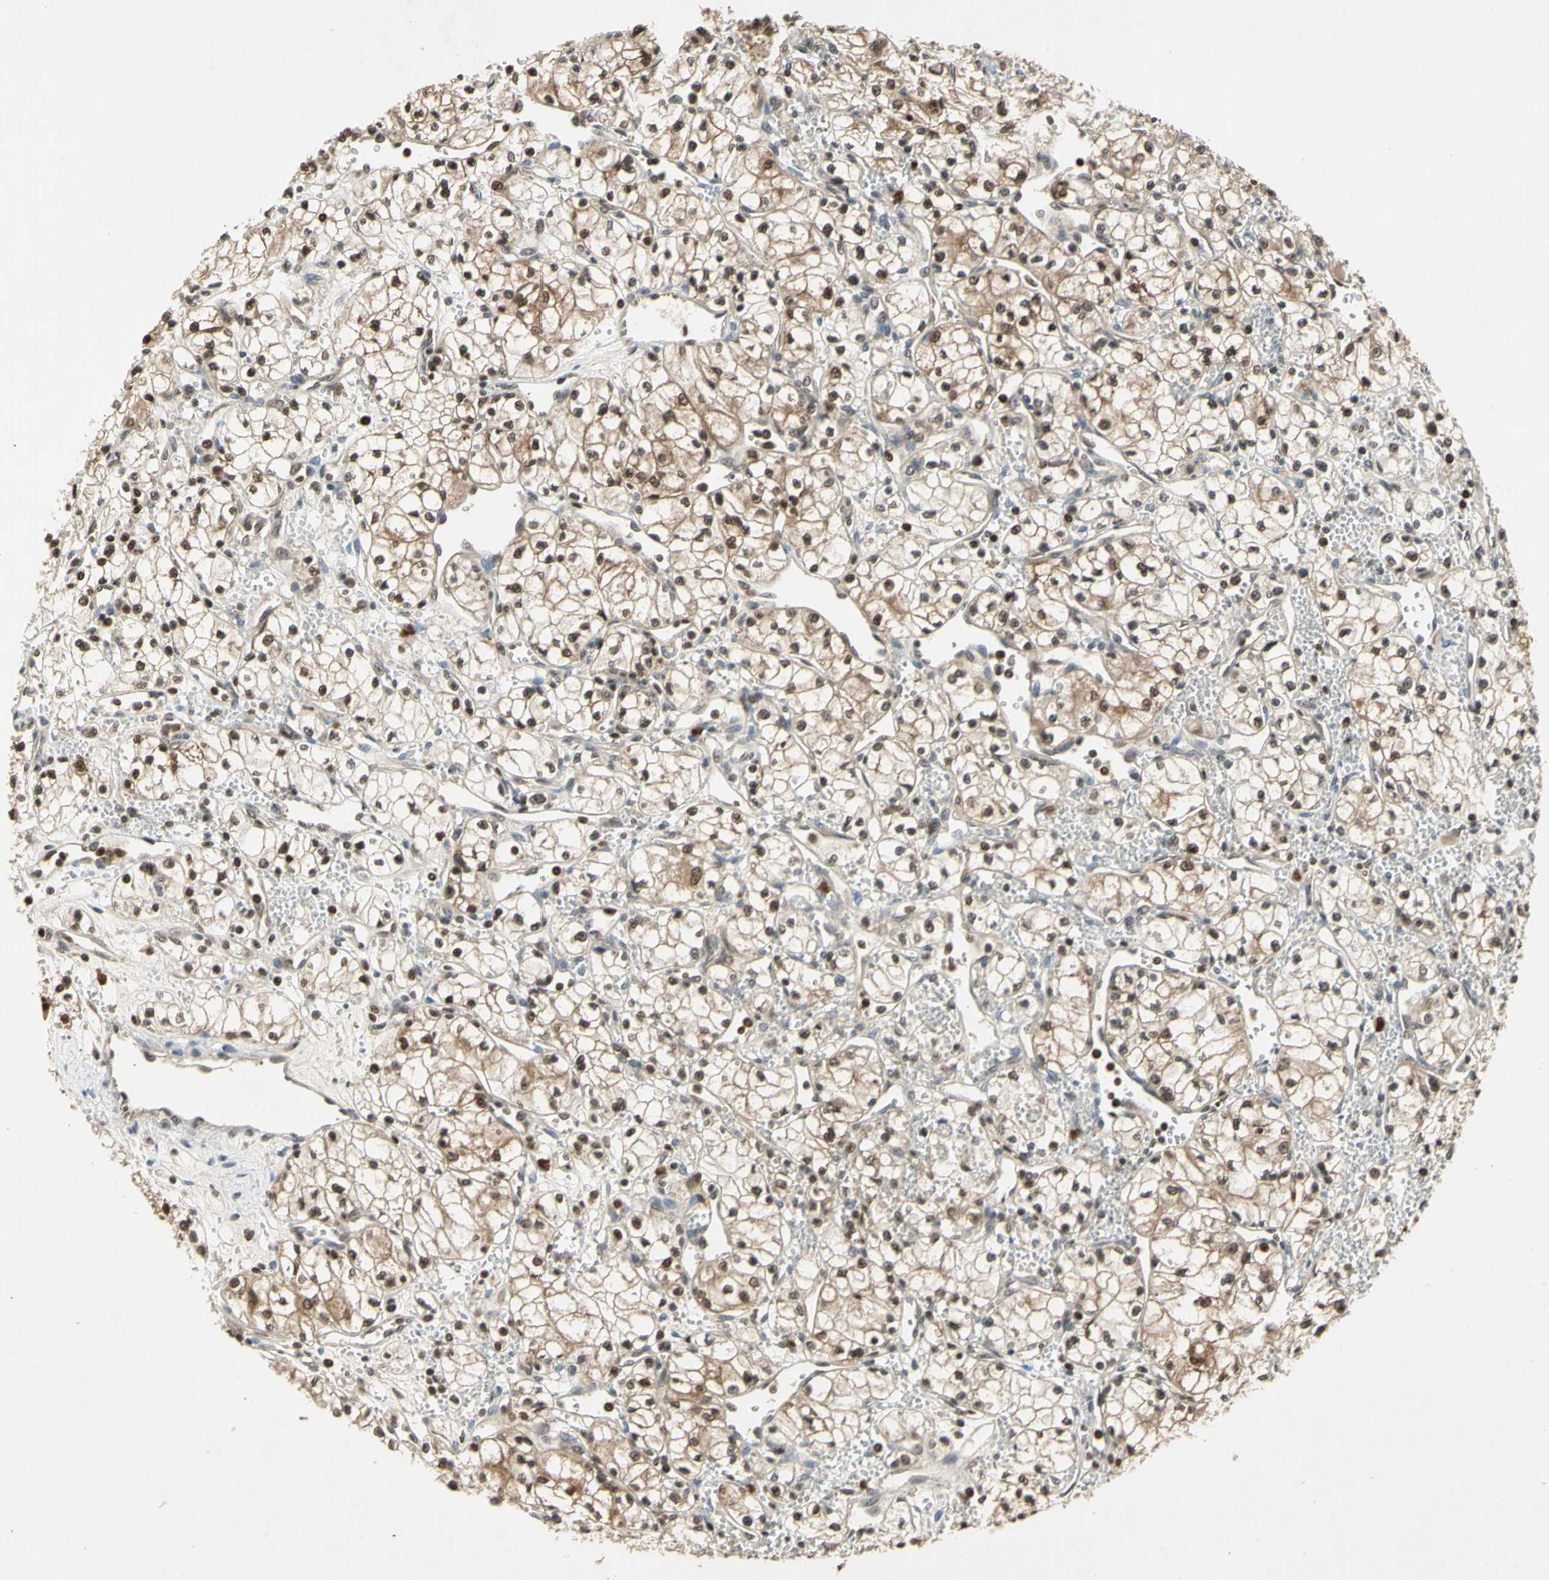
{"staining": {"intensity": "moderate", "quantity": ">75%", "location": "cytoplasmic/membranous,nuclear"}, "tissue": "renal cancer", "cell_type": "Tumor cells", "image_type": "cancer", "snomed": [{"axis": "morphology", "description": "Normal tissue, NOS"}, {"axis": "morphology", "description": "Adenocarcinoma, NOS"}, {"axis": "topography", "description": "Kidney"}], "caption": "An IHC photomicrograph of tumor tissue is shown. Protein staining in brown labels moderate cytoplasmic/membranous and nuclear positivity in renal cancer within tumor cells. The protein is stained brown, and the nuclei are stained in blue (DAB IHC with brightfield microscopy, high magnification).", "gene": "GSR", "patient": {"sex": "male", "age": 59}}